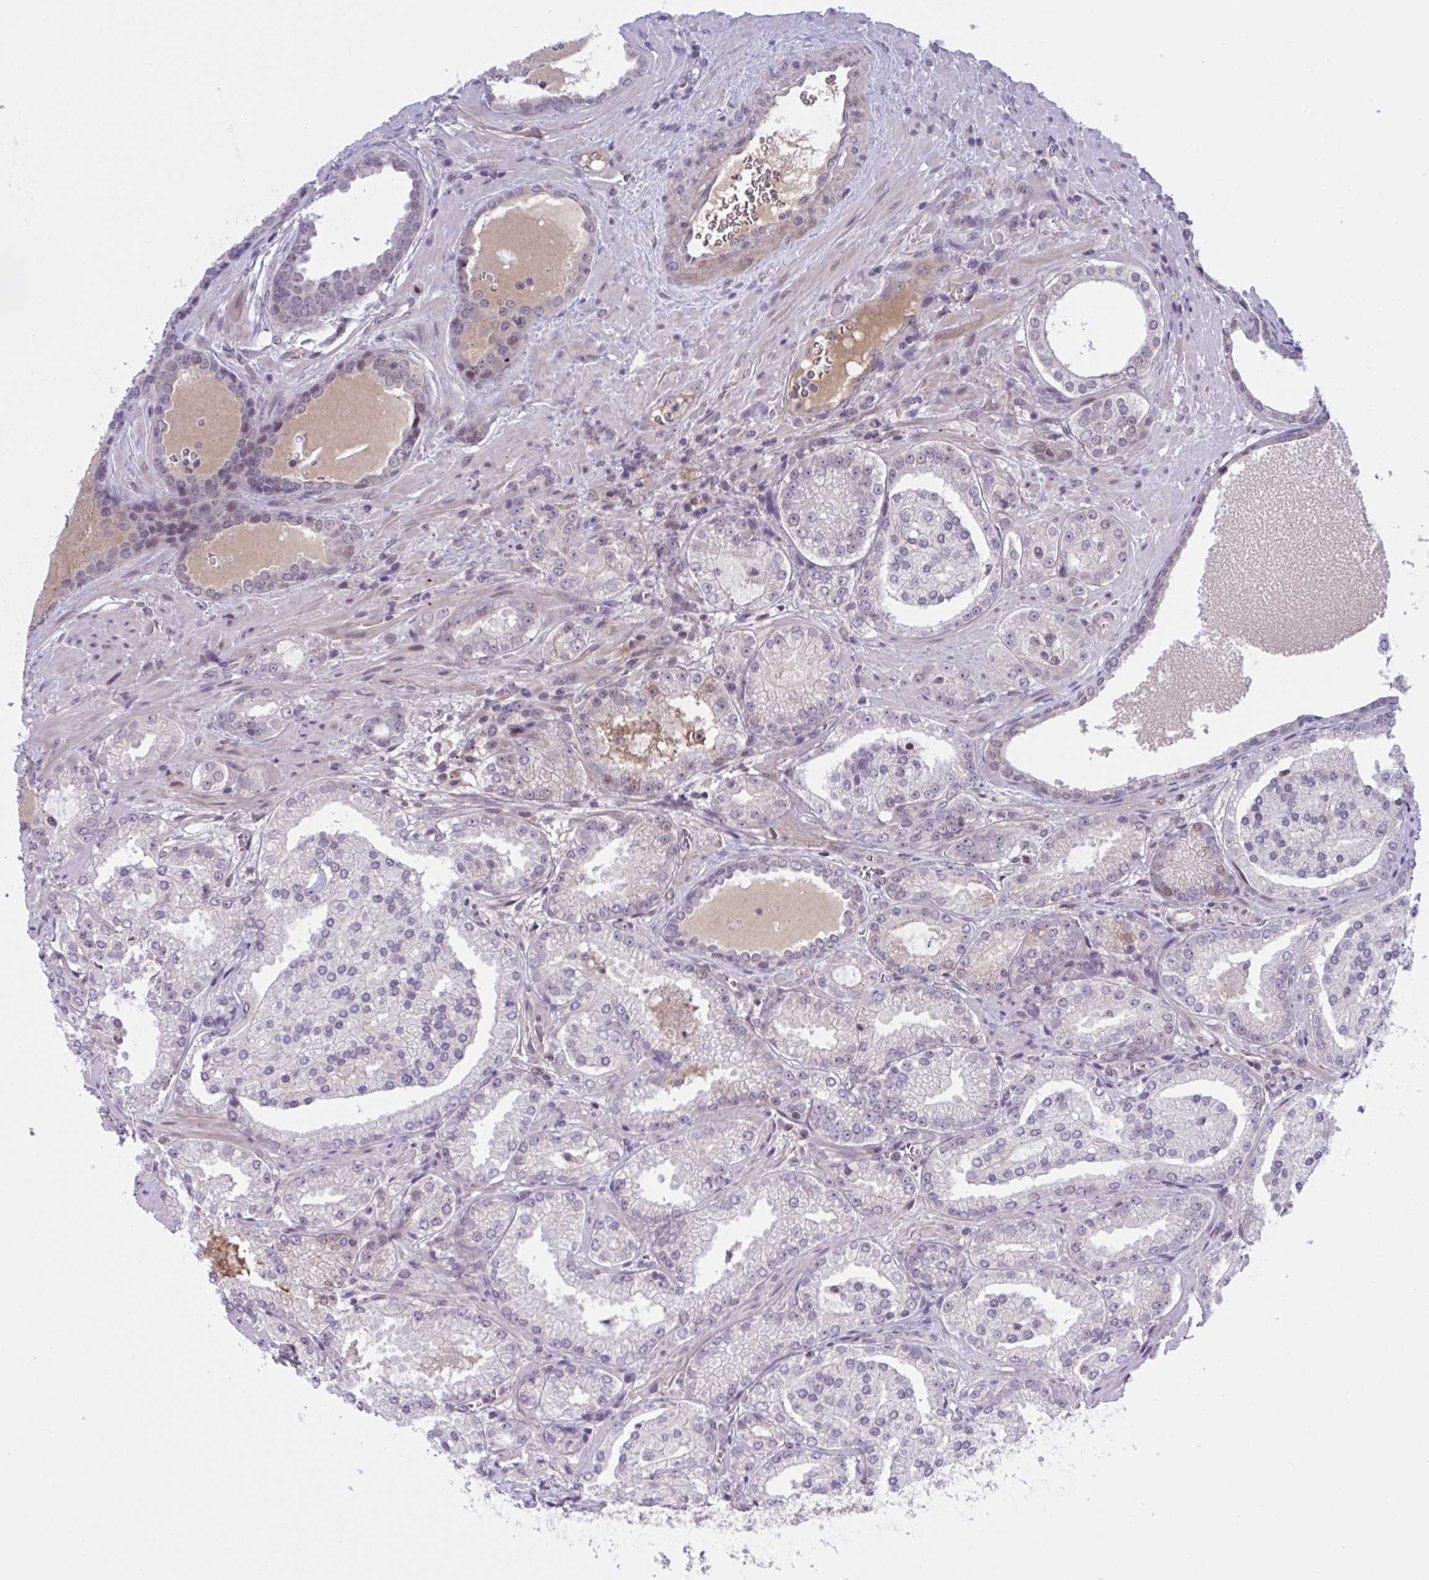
{"staining": {"intensity": "negative", "quantity": "none", "location": "none"}, "tissue": "prostate cancer", "cell_type": "Tumor cells", "image_type": "cancer", "snomed": [{"axis": "morphology", "description": "Adenocarcinoma, High grade"}, {"axis": "topography", "description": "Prostate"}], "caption": "Image shows no significant protein staining in tumor cells of high-grade adenocarcinoma (prostate).", "gene": "TTC7B", "patient": {"sex": "male", "age": 73}}